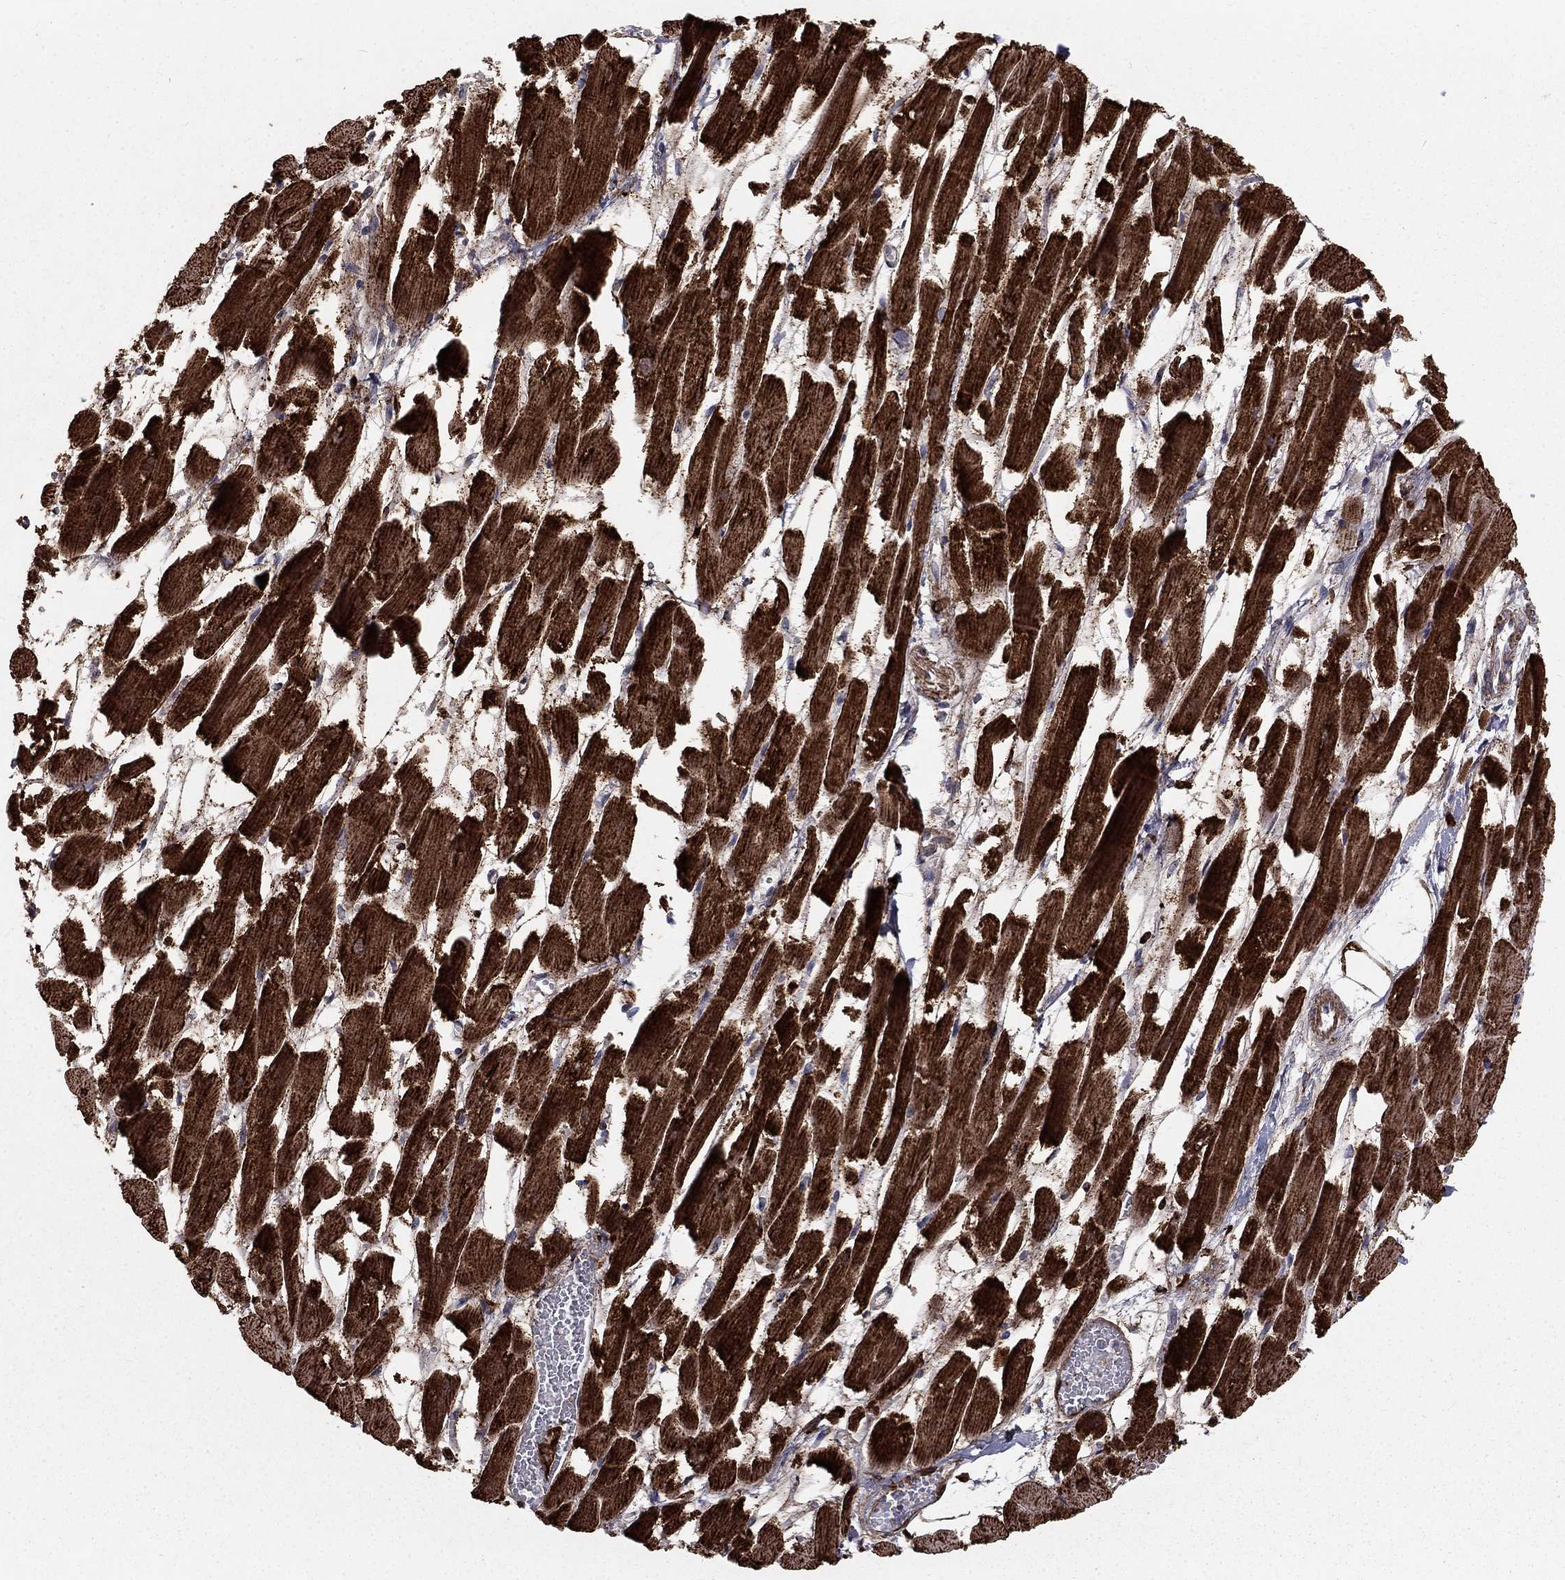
{"staining": {"intensity": "strong", "quantity": ">75%", "location": "cytoplasmic/membranous"}, "tissue": "heart muscle", "cell_type": "Cardiomyocytes", "image_type": "normal", "snomed": [{"axis": "morphology", "description": "Normal tissue, NOS"}, {"axis": "topography", "description": "Heart"}], "caption": "Immunohistochemical staining of unremarkable heart muscle demonstrates high levels of strong cytoplasmic/membranous positivity in about >75% of cardiomyocytes.", "gene": "ALDH1B1", "patient": {"sex": "female", "age": 52}}